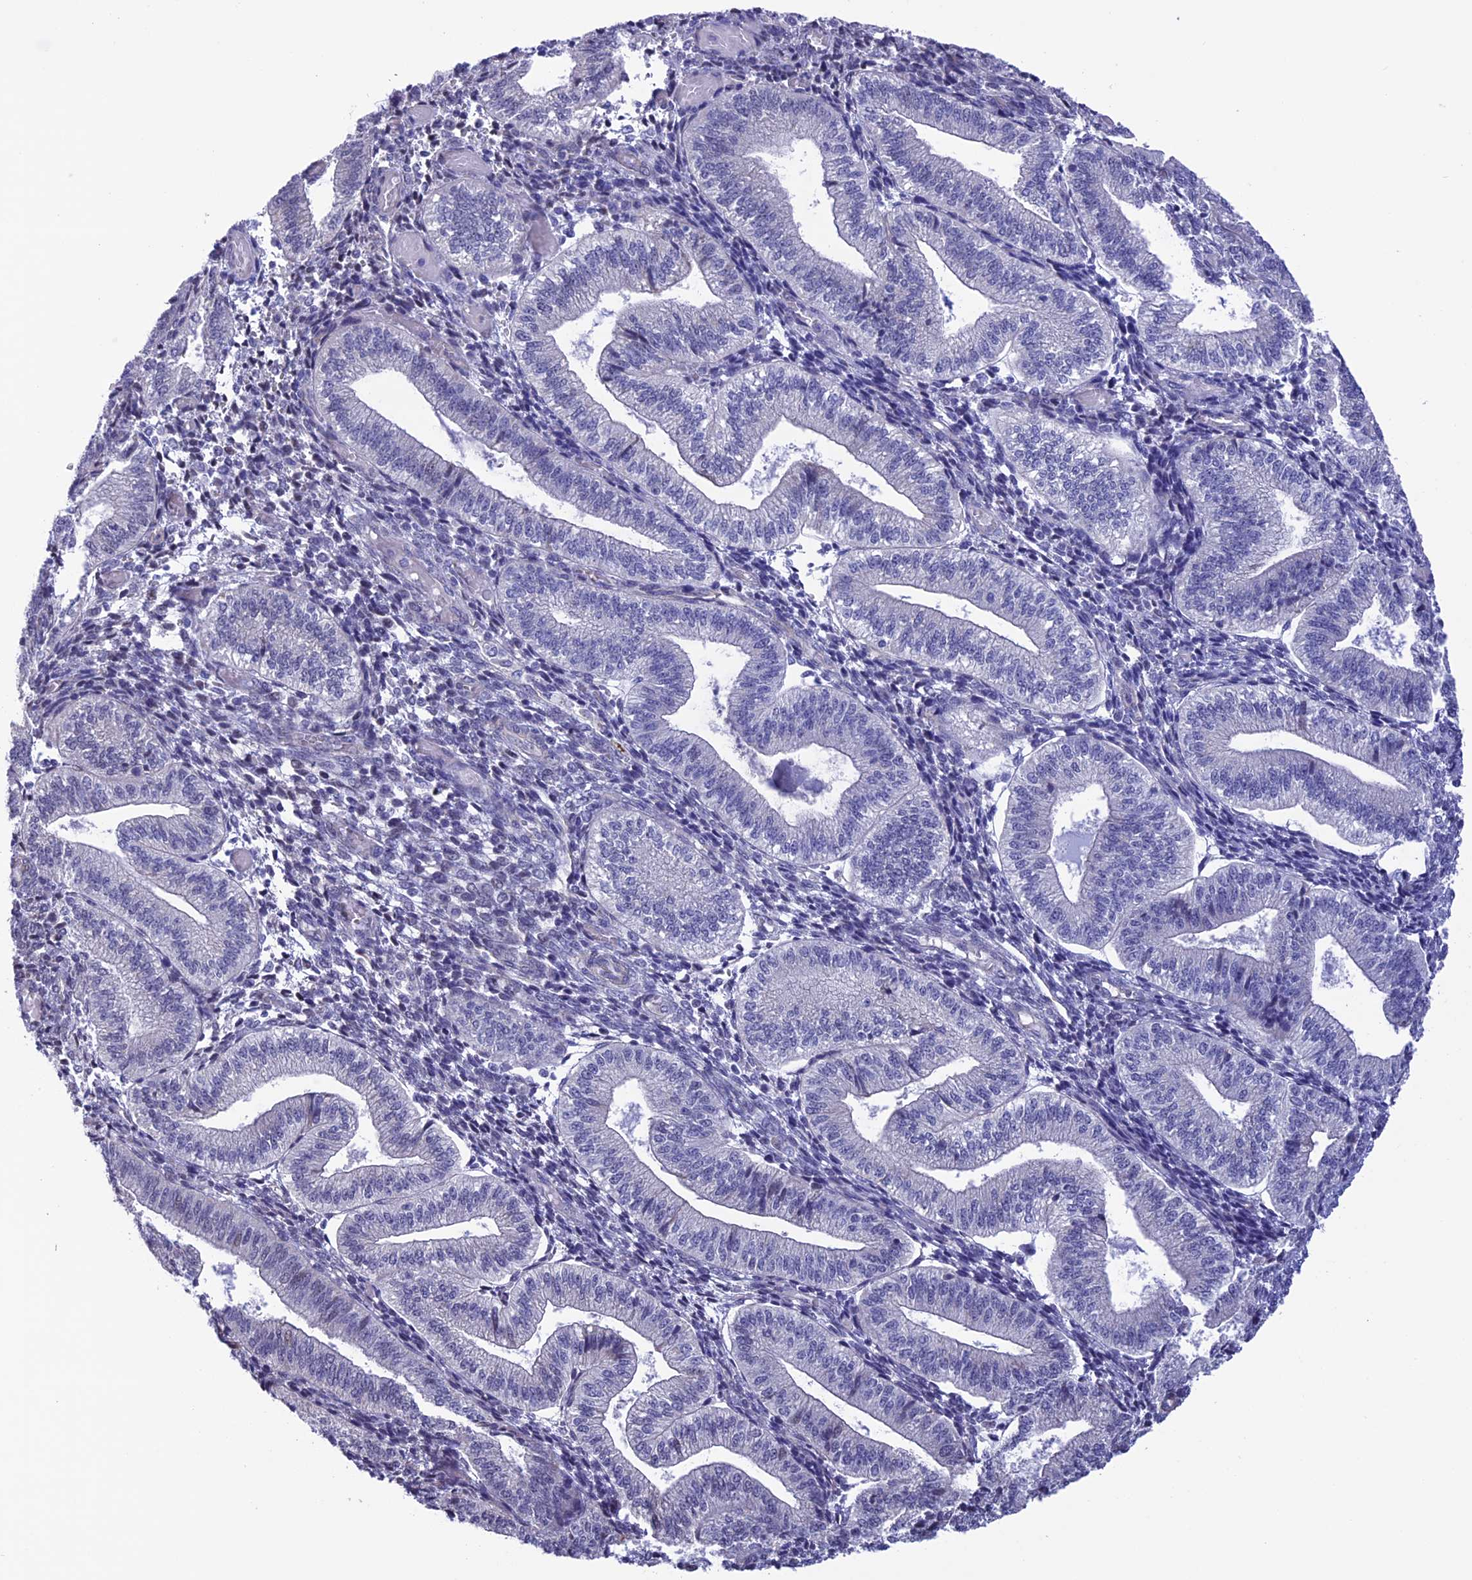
{"staining": {"intensity": "negative", "quantity": "none", "location": "none"}, "tissue": "endometrium", "cell_type": "Cells in endometrial stroma", "image_type": "normal", "snomed": [{"axis": "morphology", "description": "Normal tissue, NOS"}, {"axis": "topography", "description": "Endometrium"}], "caption": "Immunohistochemistry (IHC) micrograph of benign endometrium: human endometrium stained with DAB reveals no significant protein expression in cells in endometrial stroma.", "gene": "SLC1A6", "patient": {"sex": "female", "age": 34}}